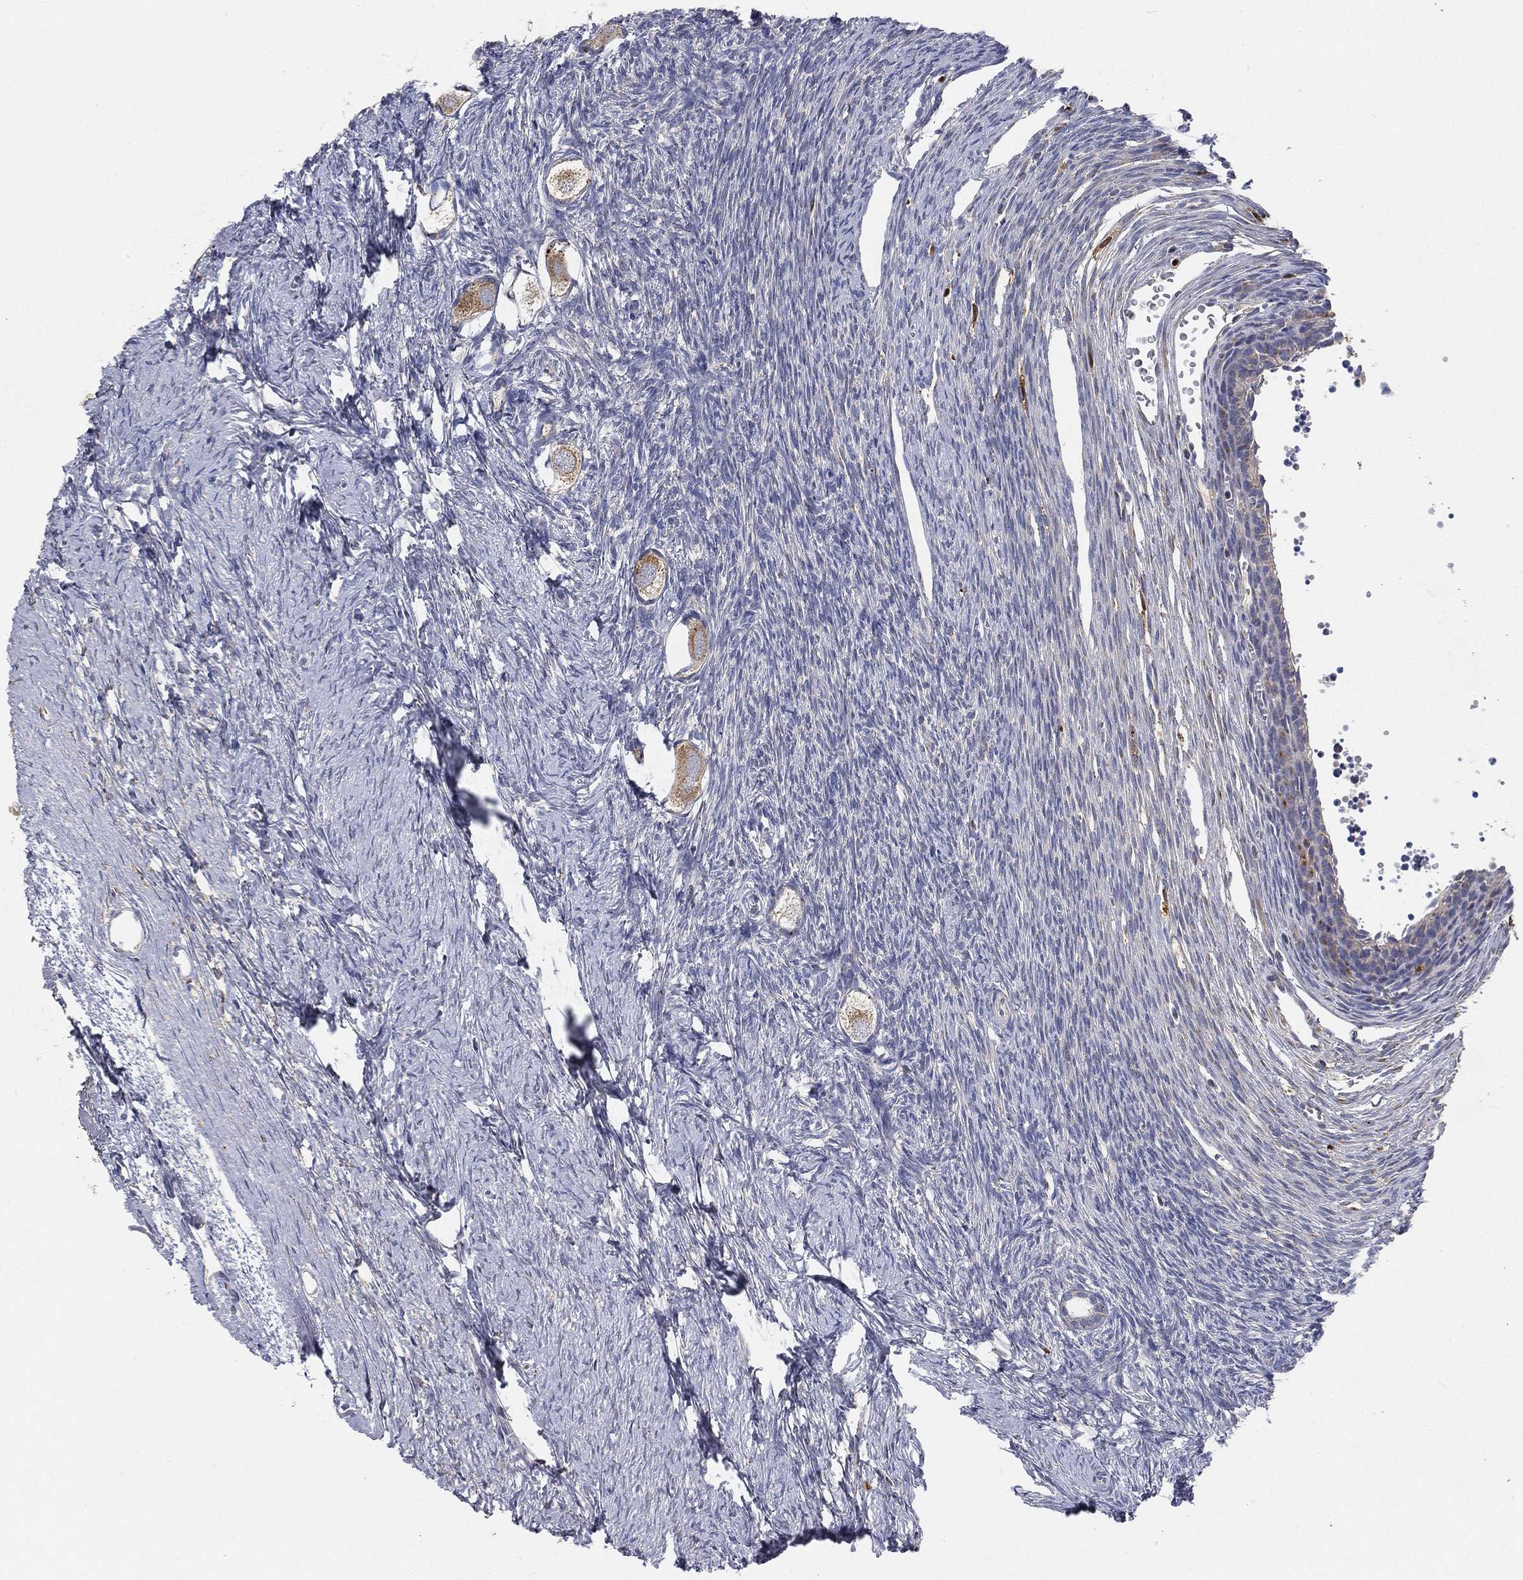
{"staining": {"intensity": "moderate", "quantity": "25%-75%", "location": "cytoplasmic/membranous"}, "tissue": "ovary", "cell_type": "Follicle cells", "image_type": "normal", "snomed": [{"axis": "morphology", "description": "Normal tissue, NOS"}, {"axis": "topography", "description": "Ovary"}], "caption": "Protein analysis of normal ovary shows moderate cytoplasmic/membranous staining in approximately 25%-75% of follicle cells.", "gene": "CTSL", "patient": {"sex": "female", "age": 27}}